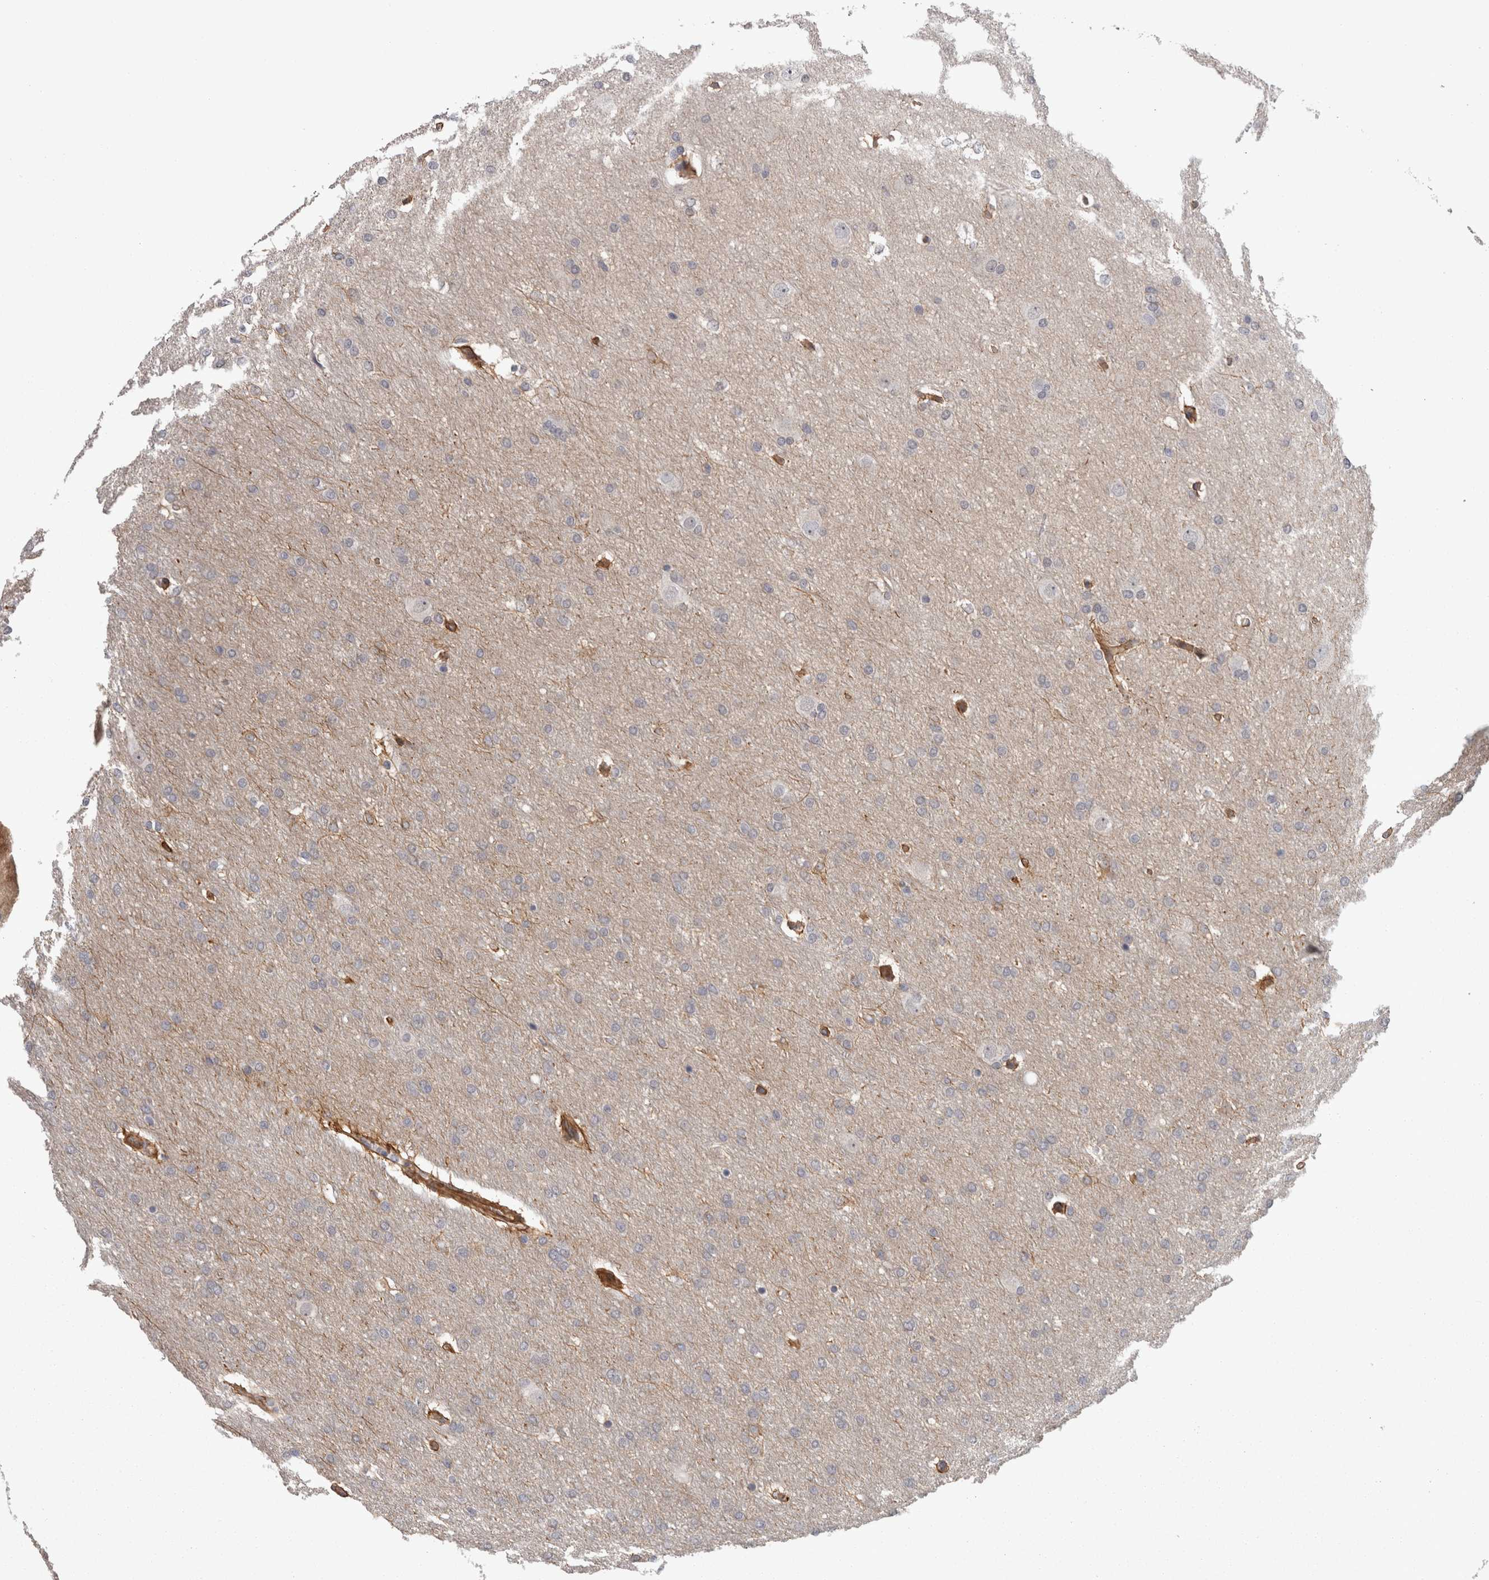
{"staining": {"intensity": "negative", "quantity": "none", "location": "none"}, "tissue": "glioma", "cell_type": "Tumor cells", "image_type": "cancer", "snomed": [{"axis": "morphology", "description": "Glioma, malignant, Low grade"}, {"axis": "topography", "description": "Brain"}], "caption": "Histopathology image shows no protein positivity in tumor cells of malignant glioma (low-grade) tissue. Nuclei are stained in blue.", "gene": "RMDN1", "patient": {"sex": "female", "age": 37}}